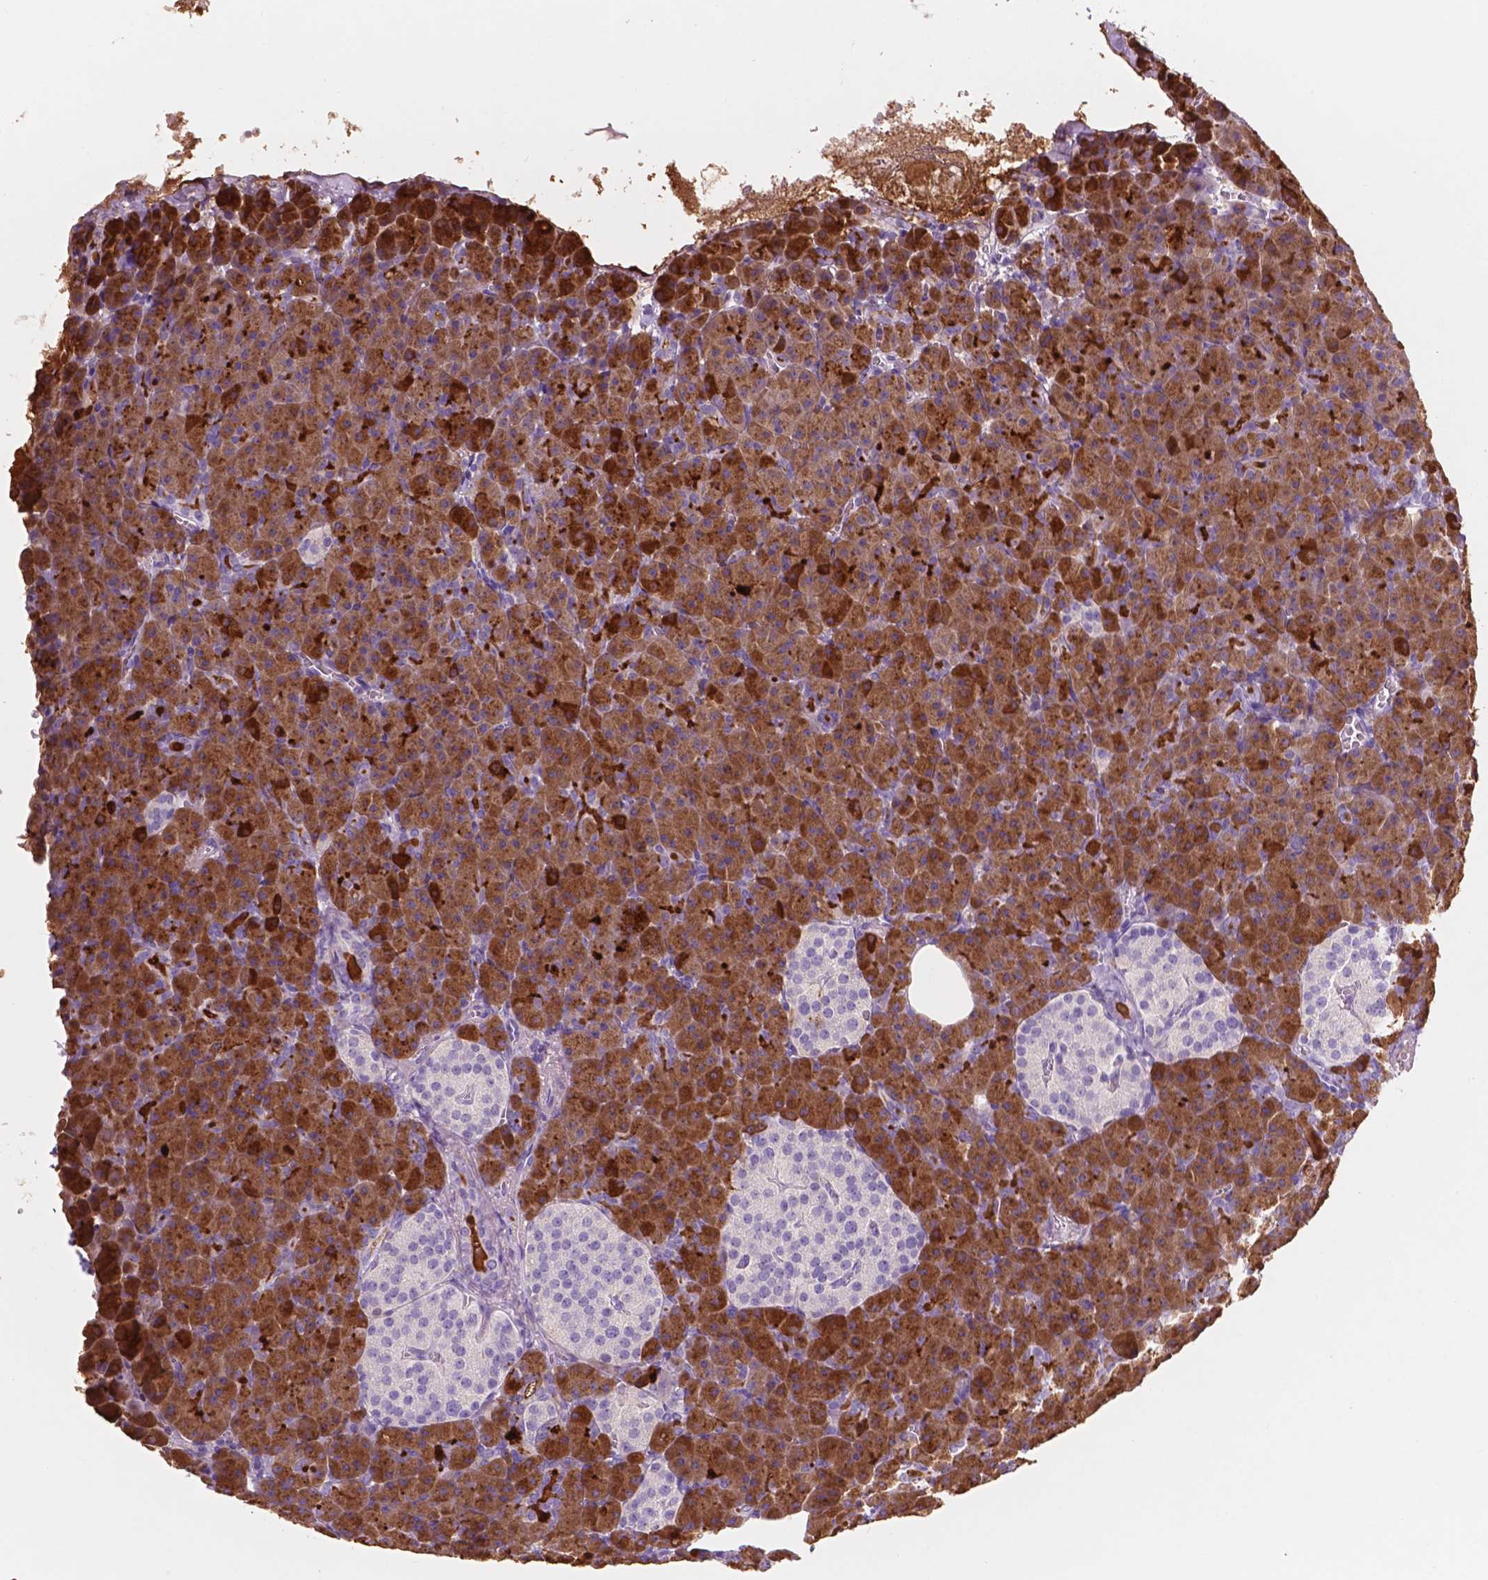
{"staining": {"intensity": "strong", "quantity": ">75%", "location": "cytoplasmic/membranous"}, "tissue": "pancreas", "cell_type": "Exocrine glandular cells", "image_type": "normal", "snomed": [{"axis": "morphology", "description": "Normal tissue, NOS"}, {"axis": "topography", "description": "Pancreas"}], "caption": "Protein analysis of normal pancreas exhibits strong cytoplasmic/membranous staining in about >75% of exocrine glandular cells.", "gene": "CUZD1", "patient": {"sex": "female", "age": 74}}